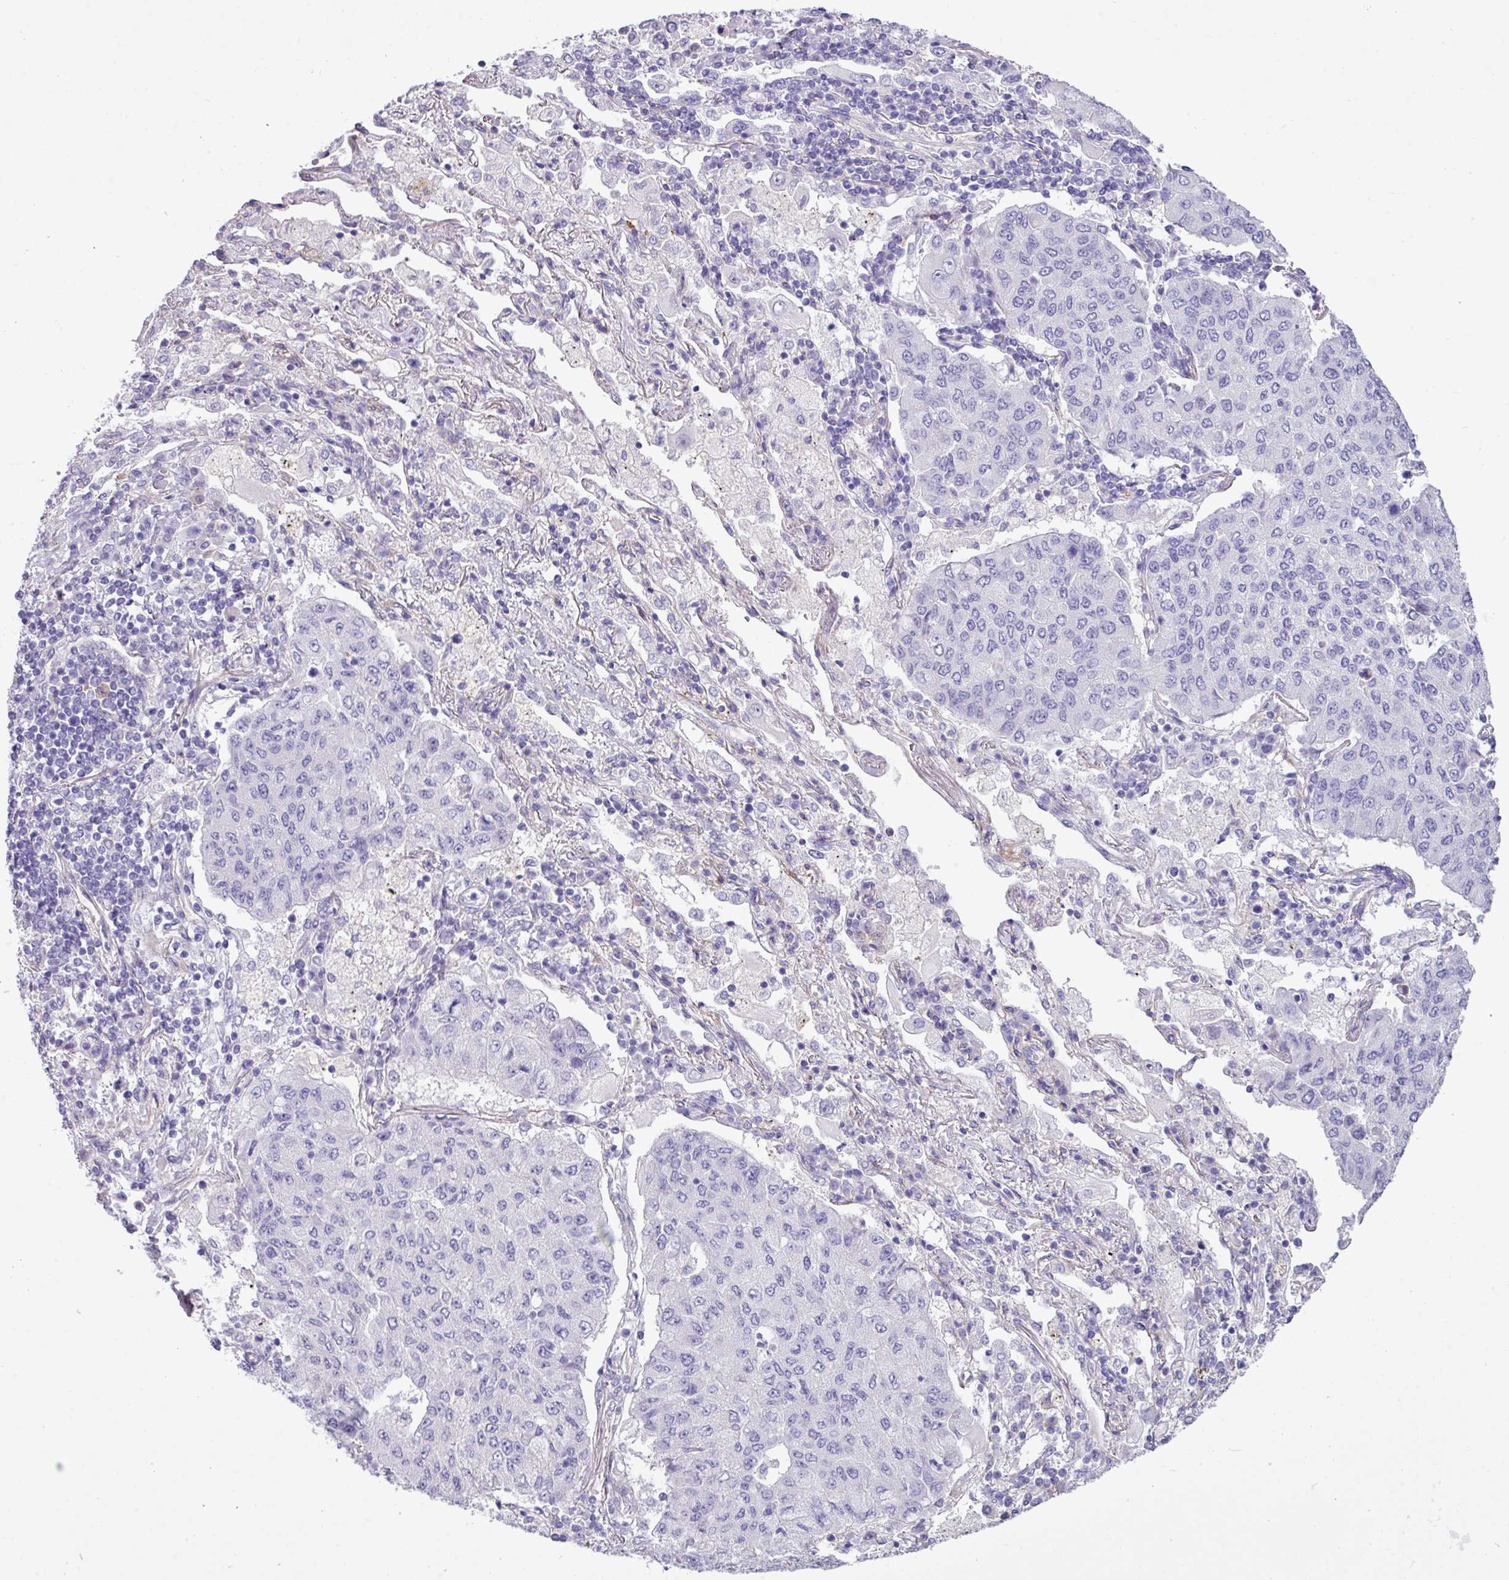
{"staining": {"intensity": "negative", "quantity": "none", "location": "none"}, "tissue": "lung cancer", "cell_type": "Tumor cells", "image_type": "cancer", "snomed": [{"axis": "morphology", "description": "Squamous cell carcinoma, NOS"}, {"axis": "topography", "description": "Lung"}], "caption": "The IHC micrograph has no significant staining in tumor cells of lung squamous cell carcinoma tissue.", "gene": "KIRREL3", "patient": {"sex": "male", "age": 74}}